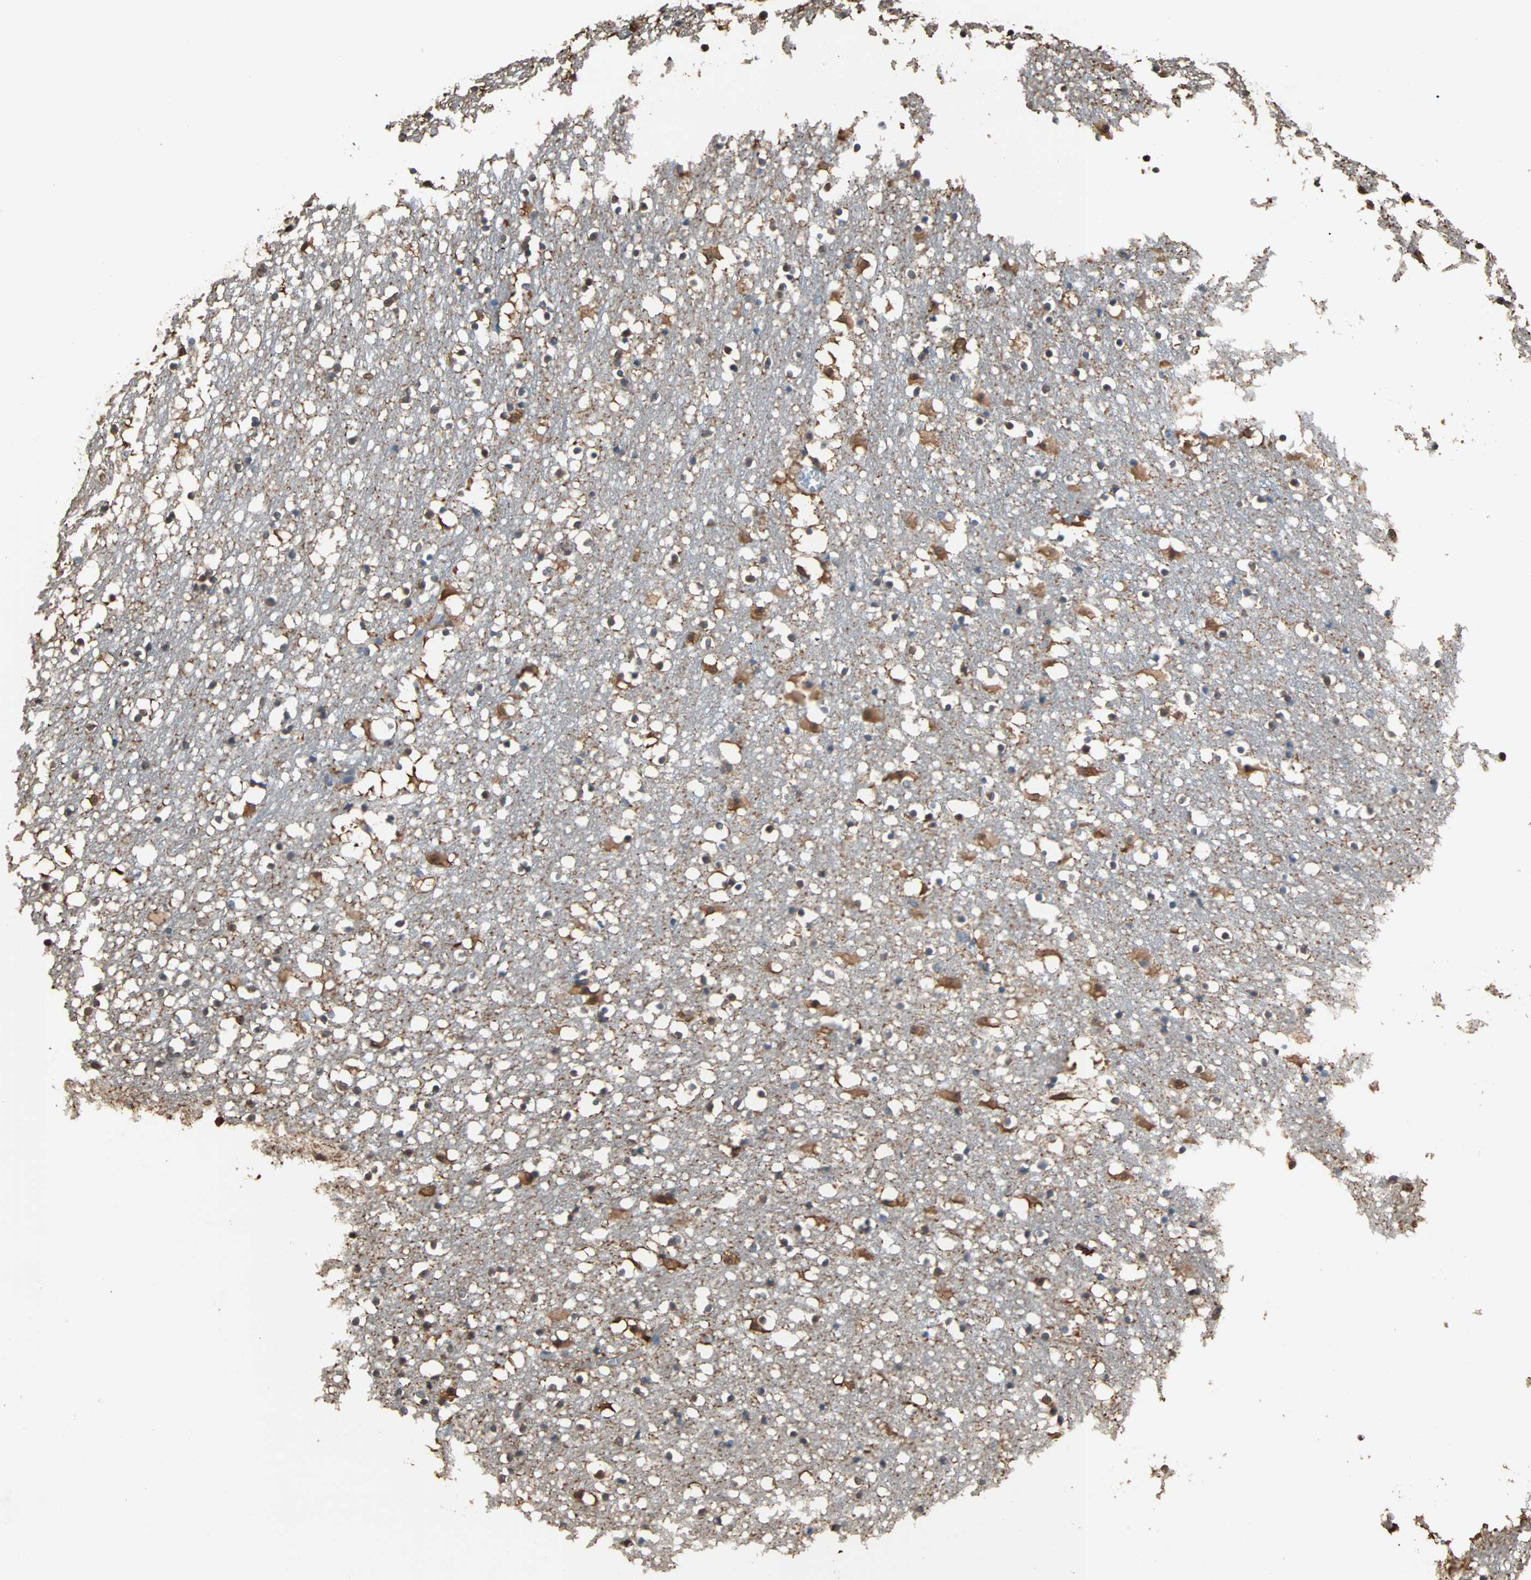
{"staining": {"intensity": "moderate", "quantity": ">75%", "location": "cytoplasmic/membranous,nuclear"}, "tissue": "caudate", "cell_type": "Glial cells", "image_type": "normal", "snomed": [{"axis": "morphology", "description": "Normal tissue, NOS"}, {"axis": "topography", "description": "Lateral ventricle wall"}], "caption": "Protein analysis of benign caudate shows moderate cytoplasmic/membranous,nuclear staining in approximately >75% of glial cells.", "gene": "PRDX1", "patient": {"sex": "male", "age": 45}}